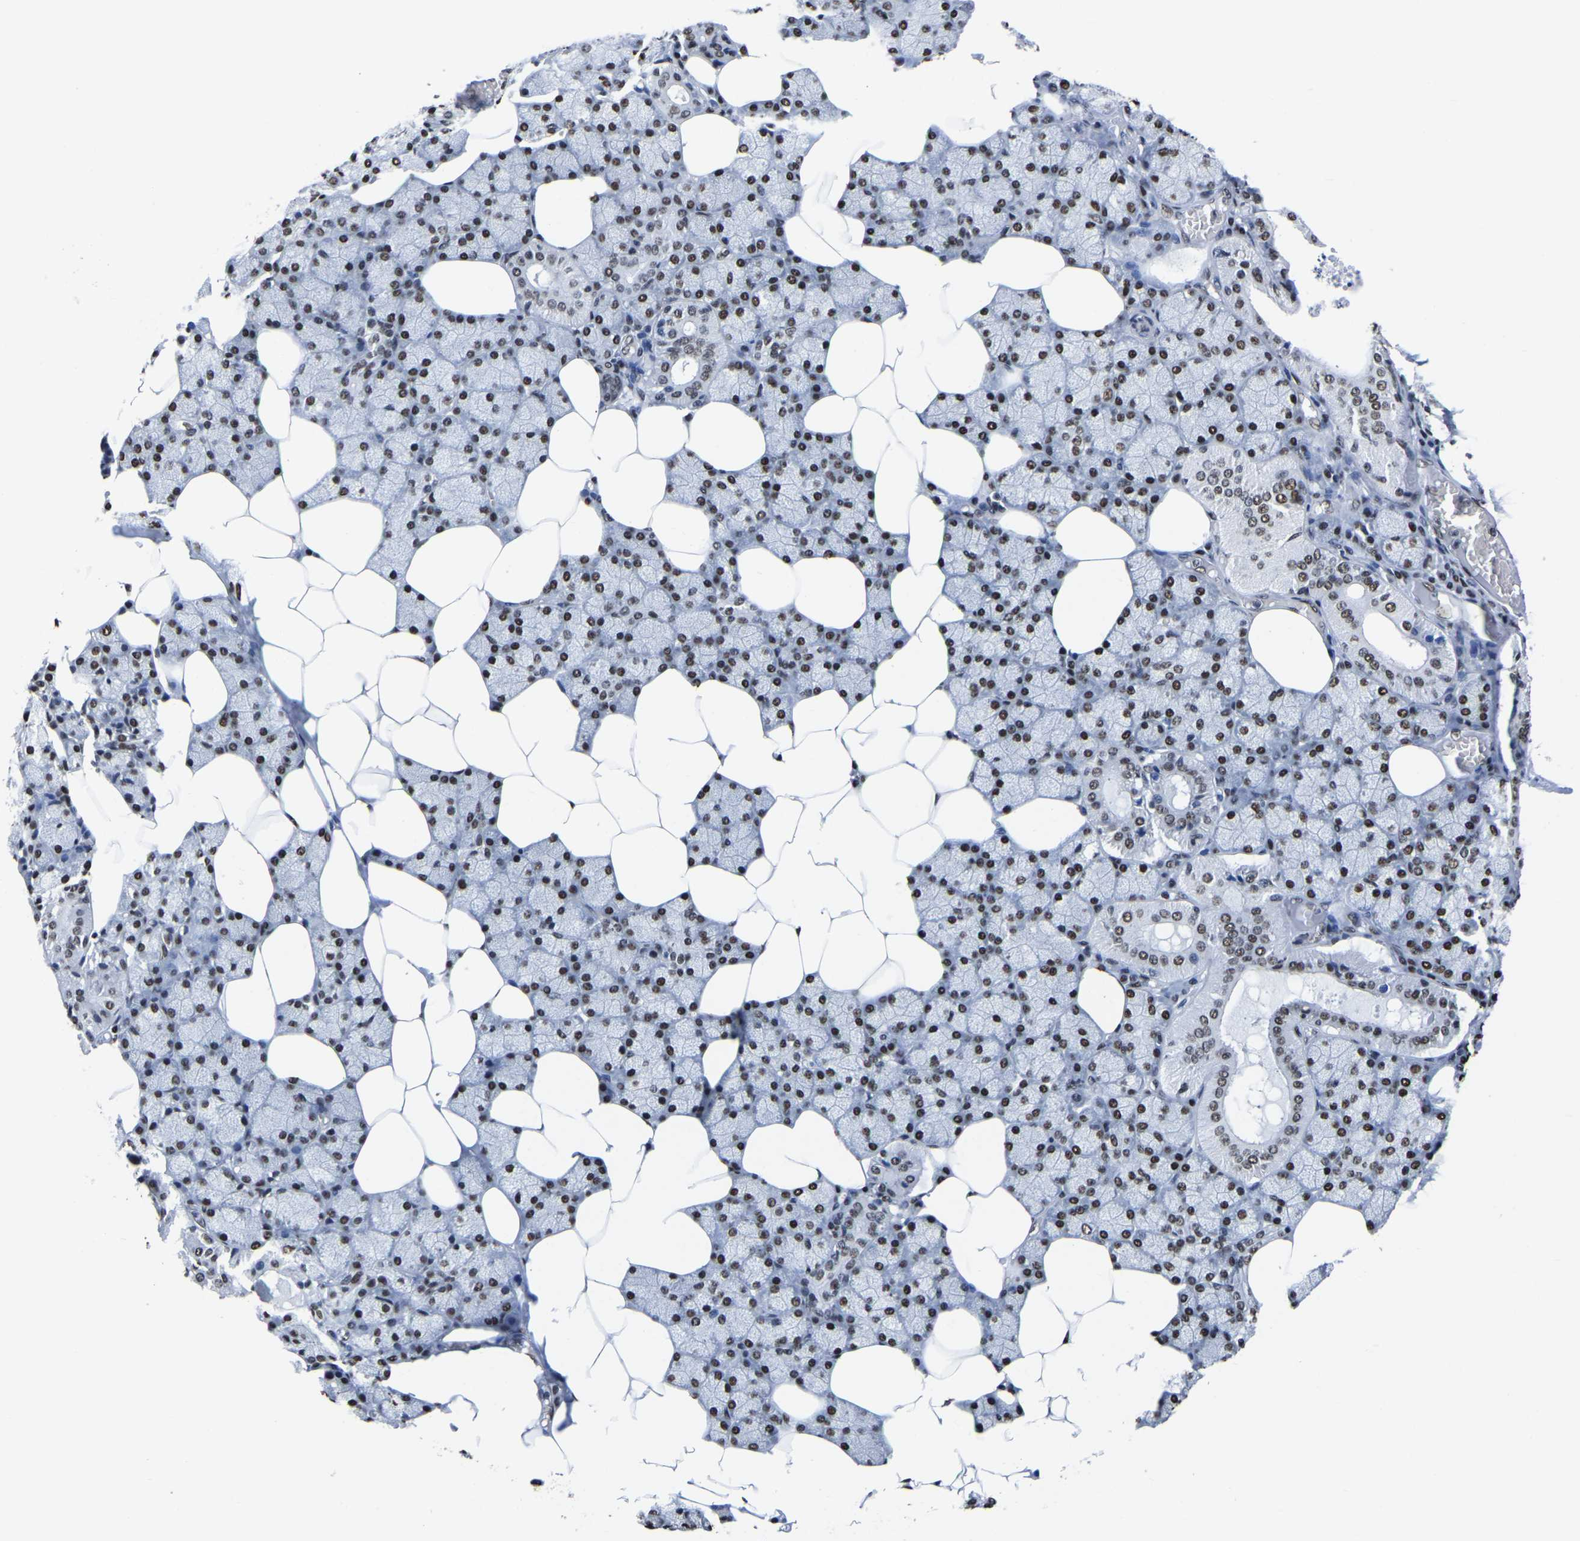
{"staining": {"intensity": "moderate", "quantity": ">75%", "location": "nuclear"}, "tissue": "salivary gland", "cell_type": "Glandular cells", "image_type": "normal", "snomed": [{"axis": "morphology", "description": "Normal tissue, NOS"}, {"axis": "topography", "description": "Salivary gland"}], "caption": "Immunohistochemistry (IHC) of unremarkable human salivary gland shows medium levels of moderate nuclear expression in approximately >75% of glandular cells.", "gene": "UBA1", "patient": {"sex": "male", "age": 62}}